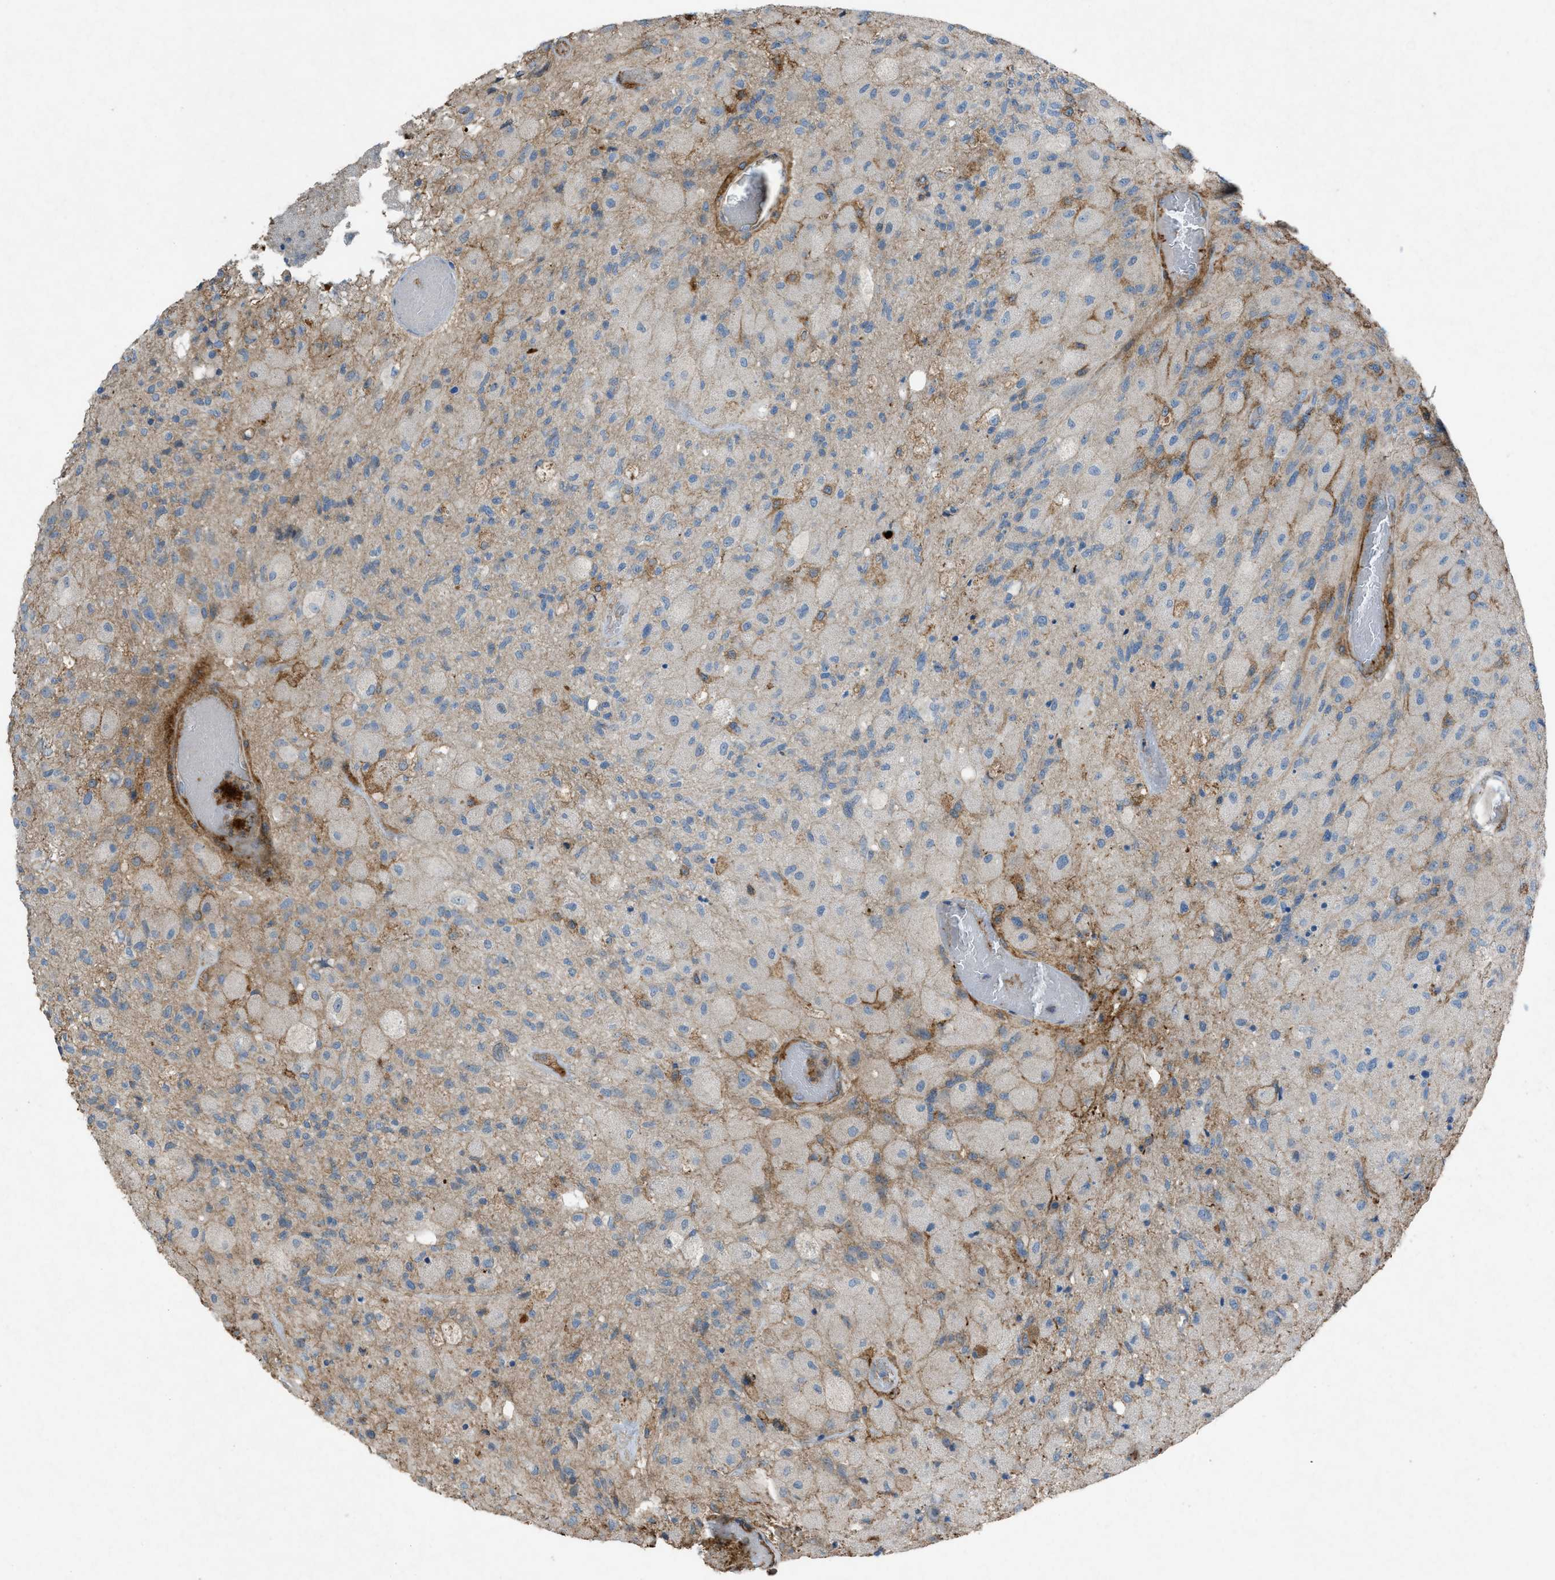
{"staining": {"intensity": "negative", "quantity": "none", "location": "none"}, "tissue": "glioma", "cell_type": "Tumor cells", "image_type": "cancer", "snomed": [{"axis": "morphology", "description": "Normal tissue, NOS"}, {"axis": "morphology", "description": "Glioma, malignant, High grade"}, {"axis": "topography", "description": "Cerebral cortex"}], "caption": "Tumor cells show no significant protein expression in glioma.", "gene": "NCK2", "patient": {"sex": "male", "age": 77}}